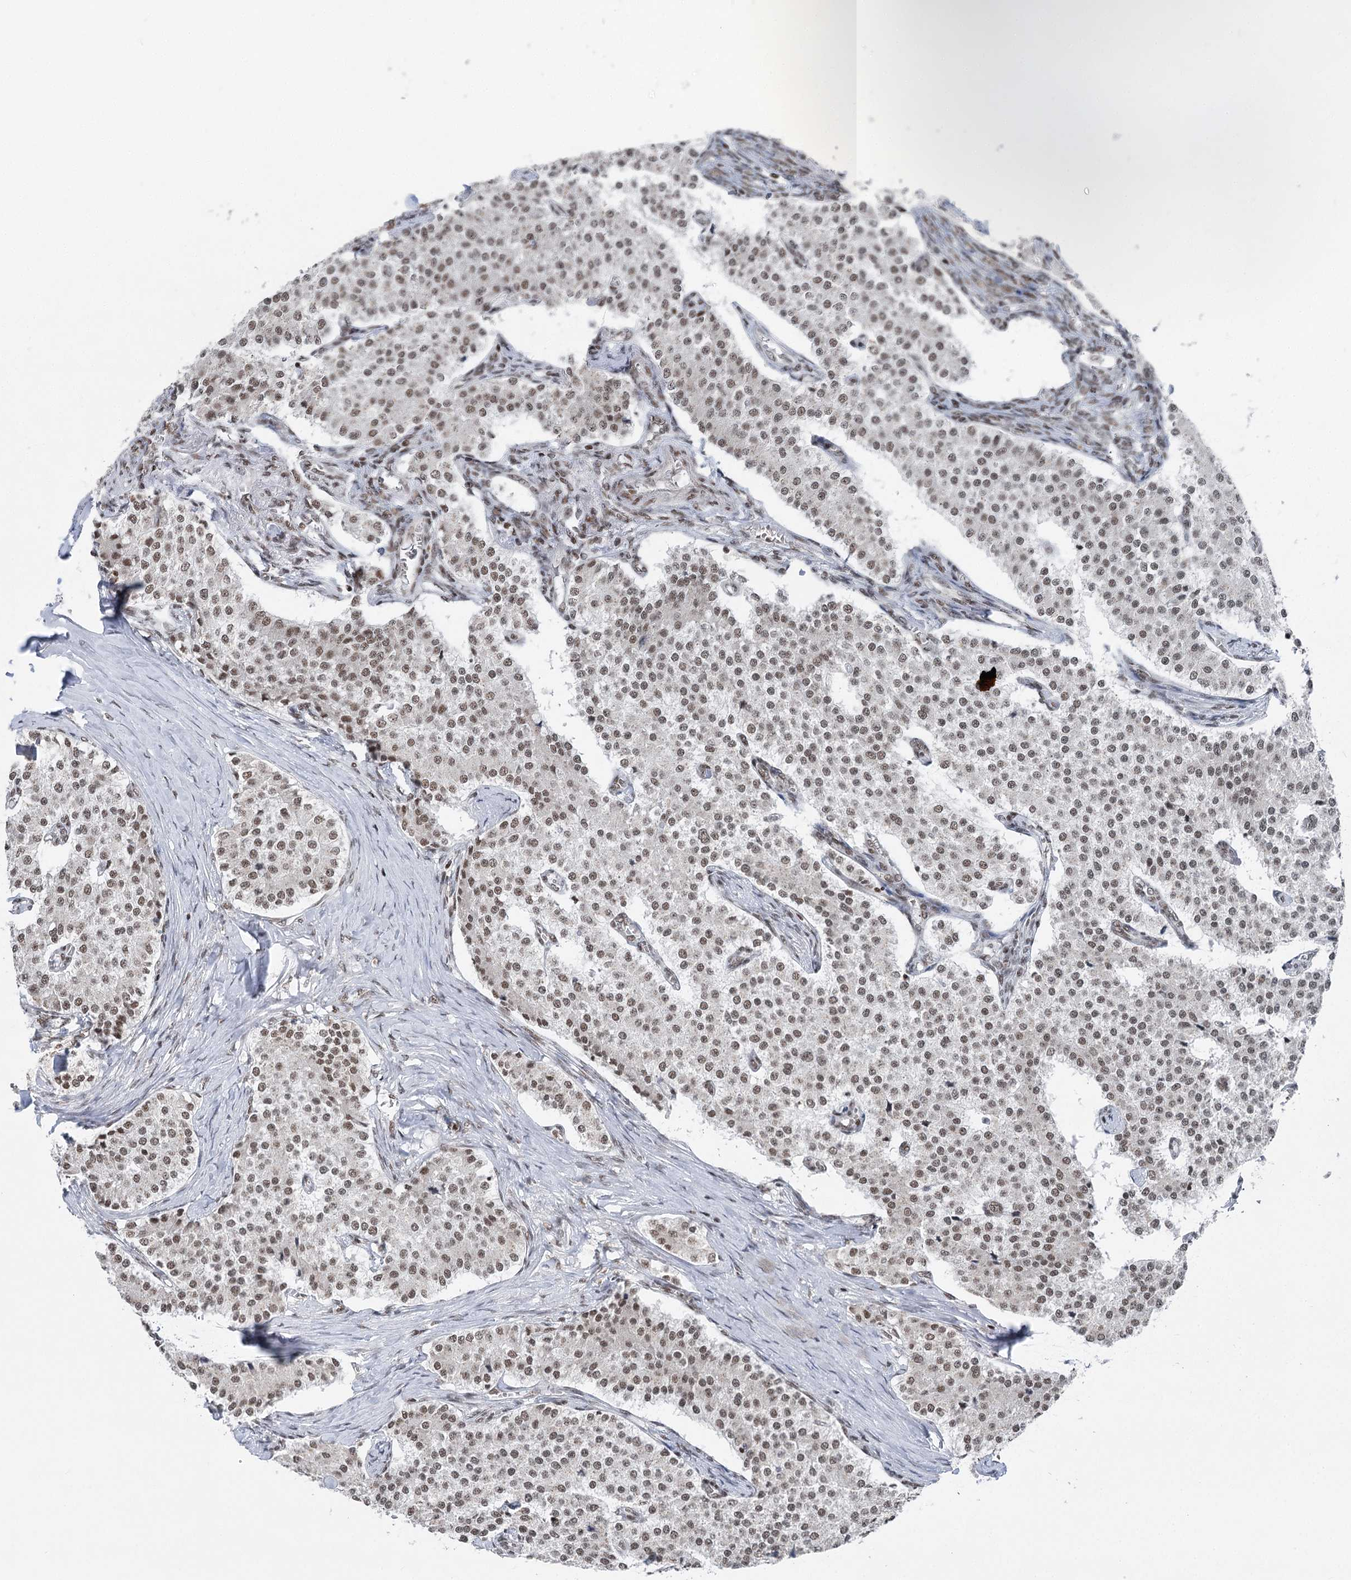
{"staining": {"intensity": "moderate", "quantity": ">75%", "location": "nuclear"}, "tissue": "carcinoid", "cell_type": "Tumor cells", "image_type": "cancer", "snomed": [{"axis": "morphology", "description": "Carcinoid, malignant, NOS"}, {"axis": "topography", "description": "Colon"}], "caption": "IHC (DAB) staining of human carcinoid (malignant) shows moderate nuclear protein expression in approximately >75% of tumor cells. (IHC, brightfield microscopy, high magnification).", "gene": "CGGBP1", "patient": {"sex": "female", "age": 52}}